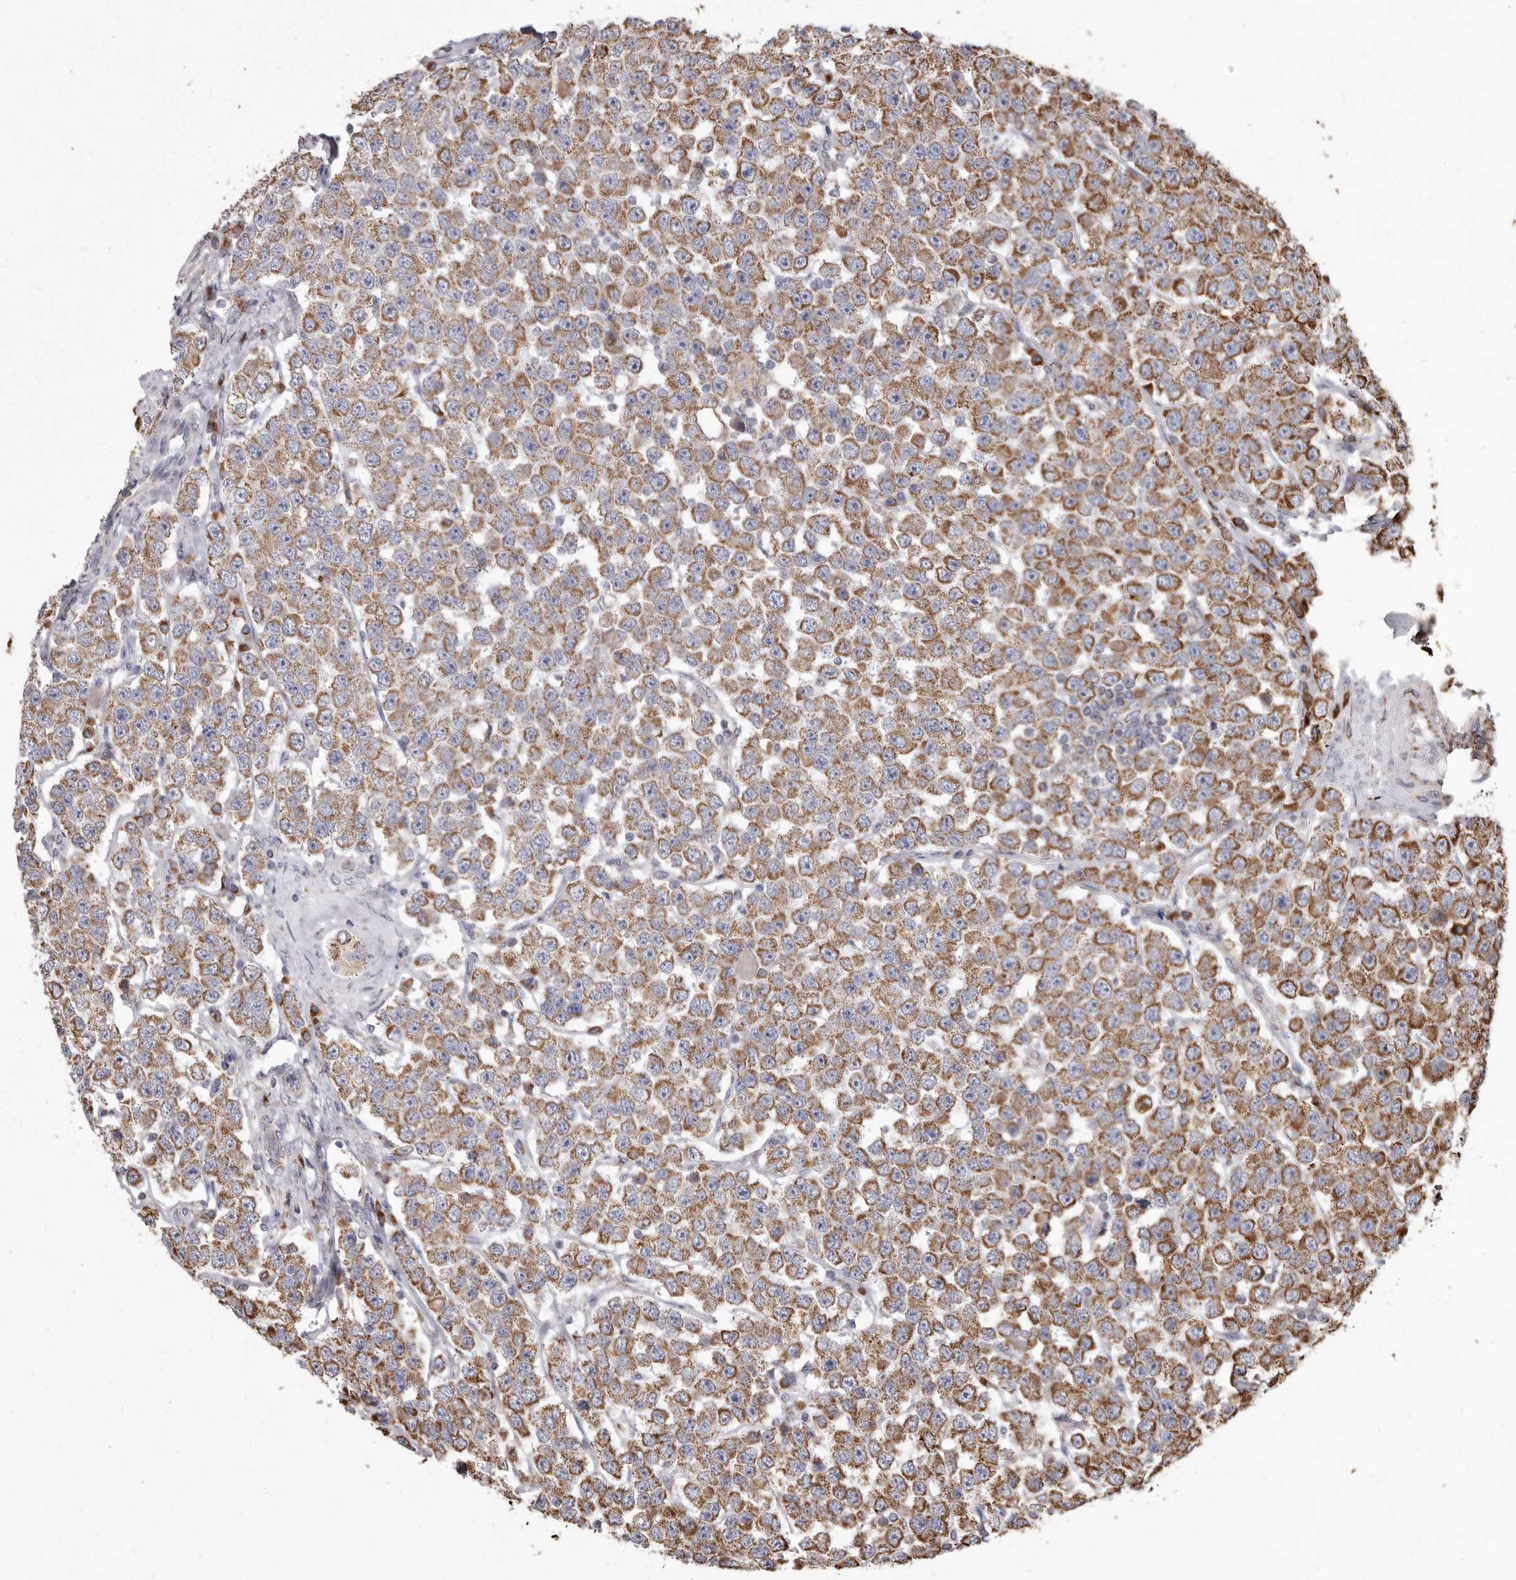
{"staining": {"intensity": "moderate", "quantity": ">75%", "location": "cytoplasmic/membranous"}, "tissue": "testis cancer", "cell_type": "Tumor cells", "image_type": "cancer", "snomed": [{"axis": "morphology", "description": "Seminoma, NOS"}, {"axis": "topography", "description": "Testis"}], "caption": "A histopathology image of seminoma (testis) stained for a protein exhibits moderate cytoplasmic/membranous brown staining in tumor cells. (Stains: DAB (3,3'-diaminobenzidine) in brown, nuclei in blue, Microscopy: brightfield microscopy at high magnification).", "gene": "CDK5RAP3", "patient": {"sex": "male", "age": 28}}